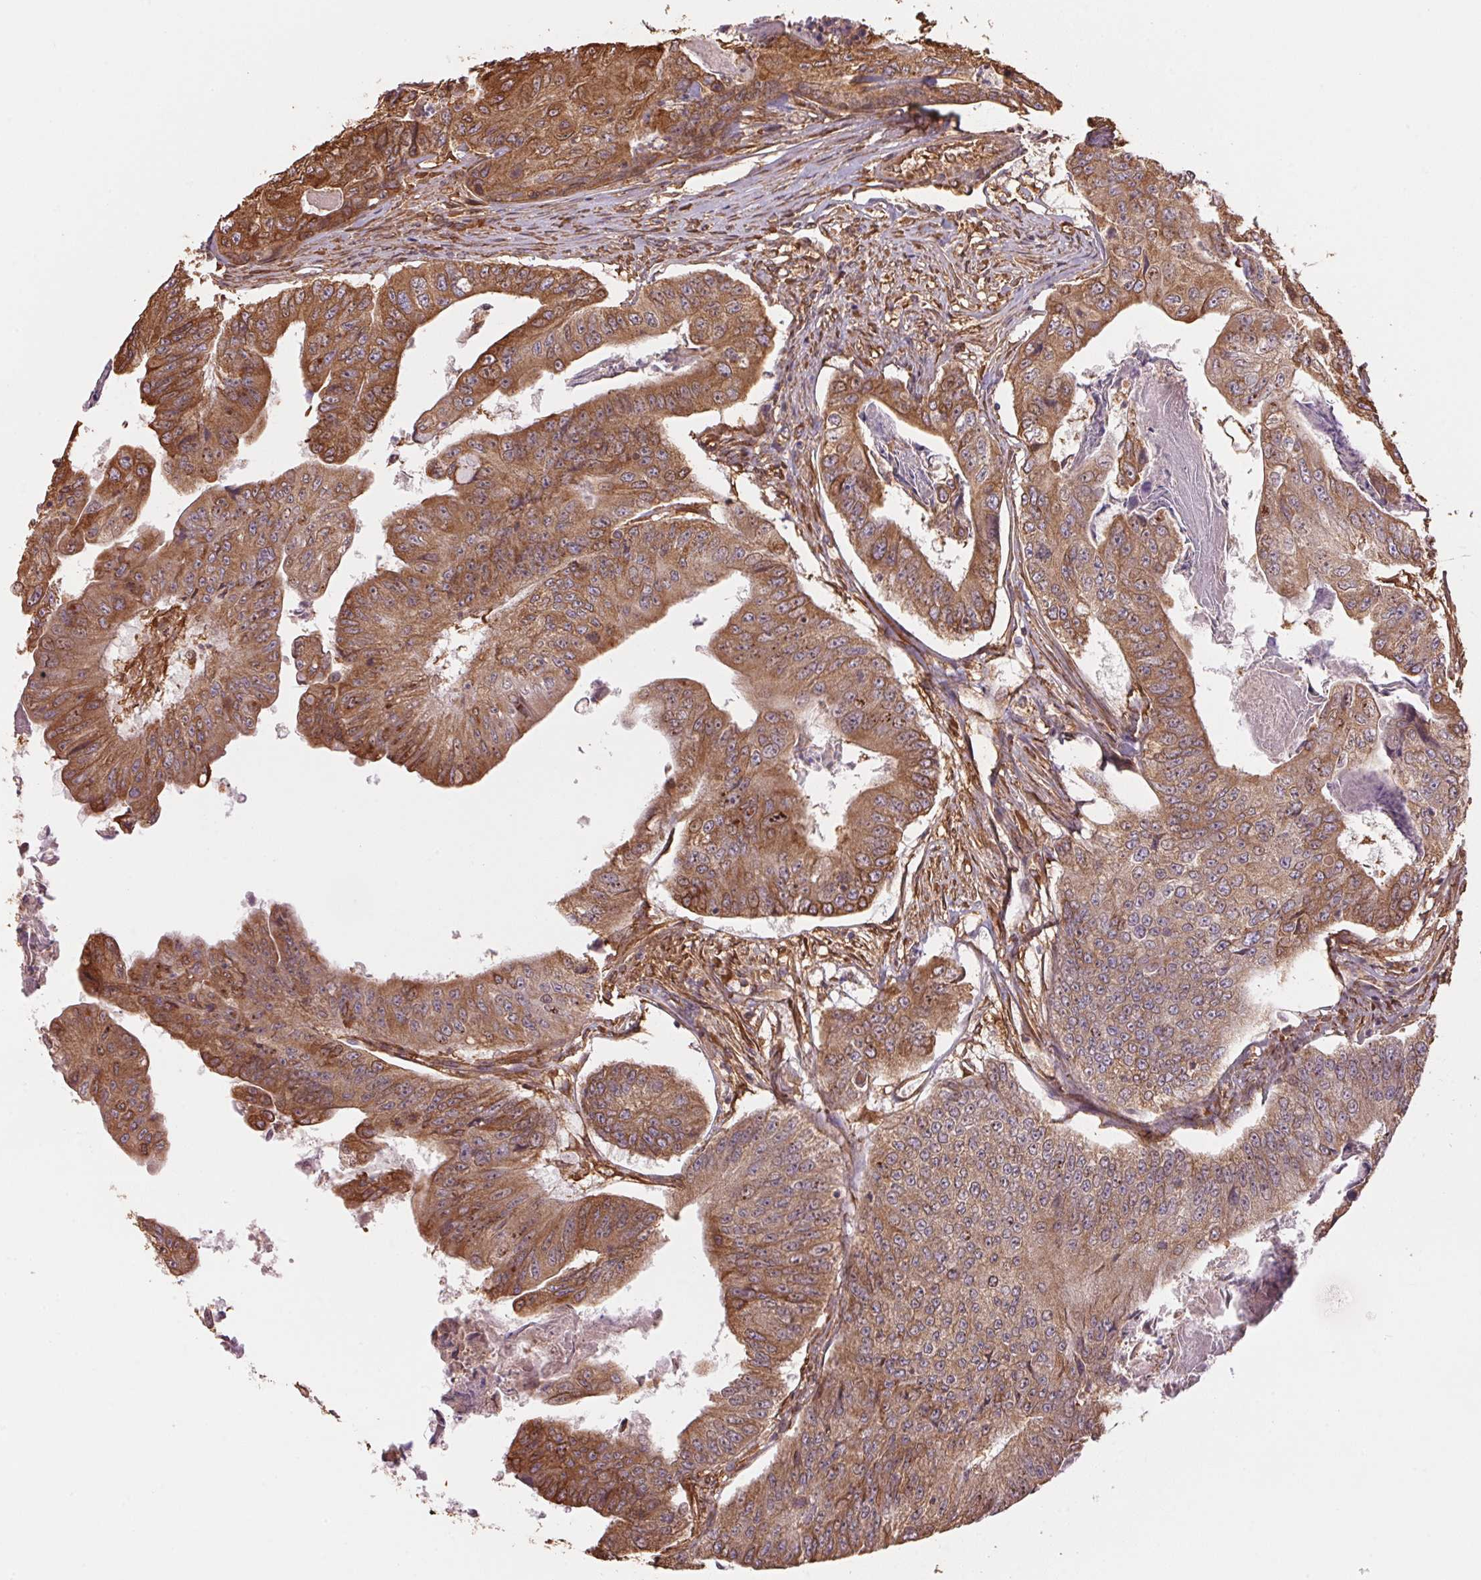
{"staining": {"intensity": "moderate", "quantity": ">75%", "location": "cytoplasmic/membranous"}, "tissue": "colorectal cancer", "cell_type": "Tumor cells", "image_type": "cancer", "snomed": [{"axis": "morphology", "description": "Adenocarcinoma, NOS"}, {"axis": "topography", "description": "Colon"}], "caption": "An immunohistochemistry photomicrograph of tumor tissue is shown. Protein staining in brown highlights moderate cytoplasmic/membranous positivity in colorectal cancer (adenocarcinoma) within tumor cells. (brown staining indicates protein expression, while blue staining denotes nuclei).", "gene": "C6orf163", "patient": {"sex": "female", "age": 67}}